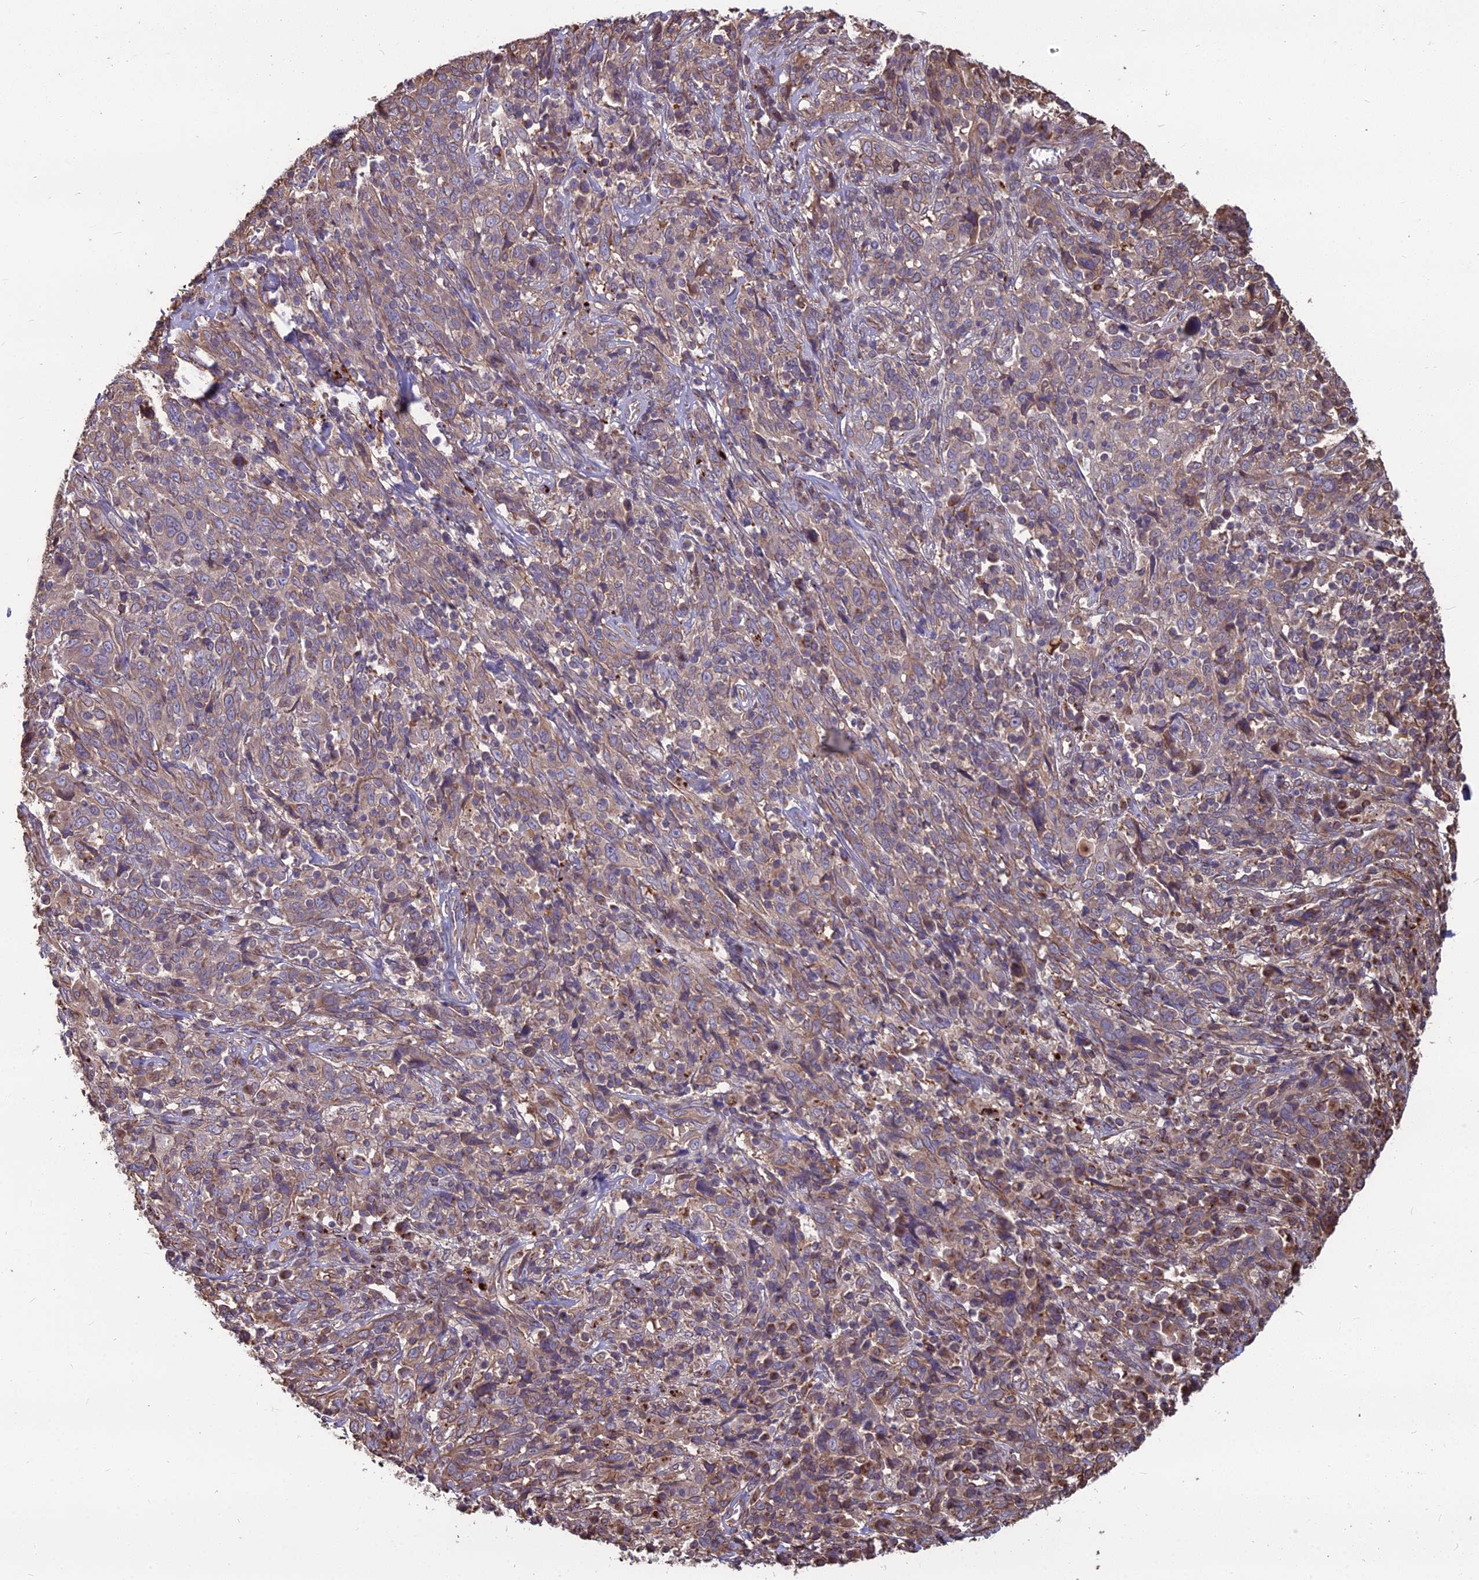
{"staining": {"intensity": "moderate", "quantity": "25%-75%", "location": "cytoplasmic/membranous"}, "tissue": "cervical cancer", "cell_type": "Tumor cells", "image_type": "cancer", "snomed": [{"axis": "morphology", "description": "Squamous cell carcinoma, NOS"}, {"axis": "topography", "description": "Cervix"}], "caption": "The histopathology image shows immunohistochemical staining of cervical squamous cell carcinoma. There is moderate cytoplasmic/membranous staining is seen in about 25%-75% of tumor cells.", "gene": "LSM6", "patient": {"sex": "female", "age": 46}}